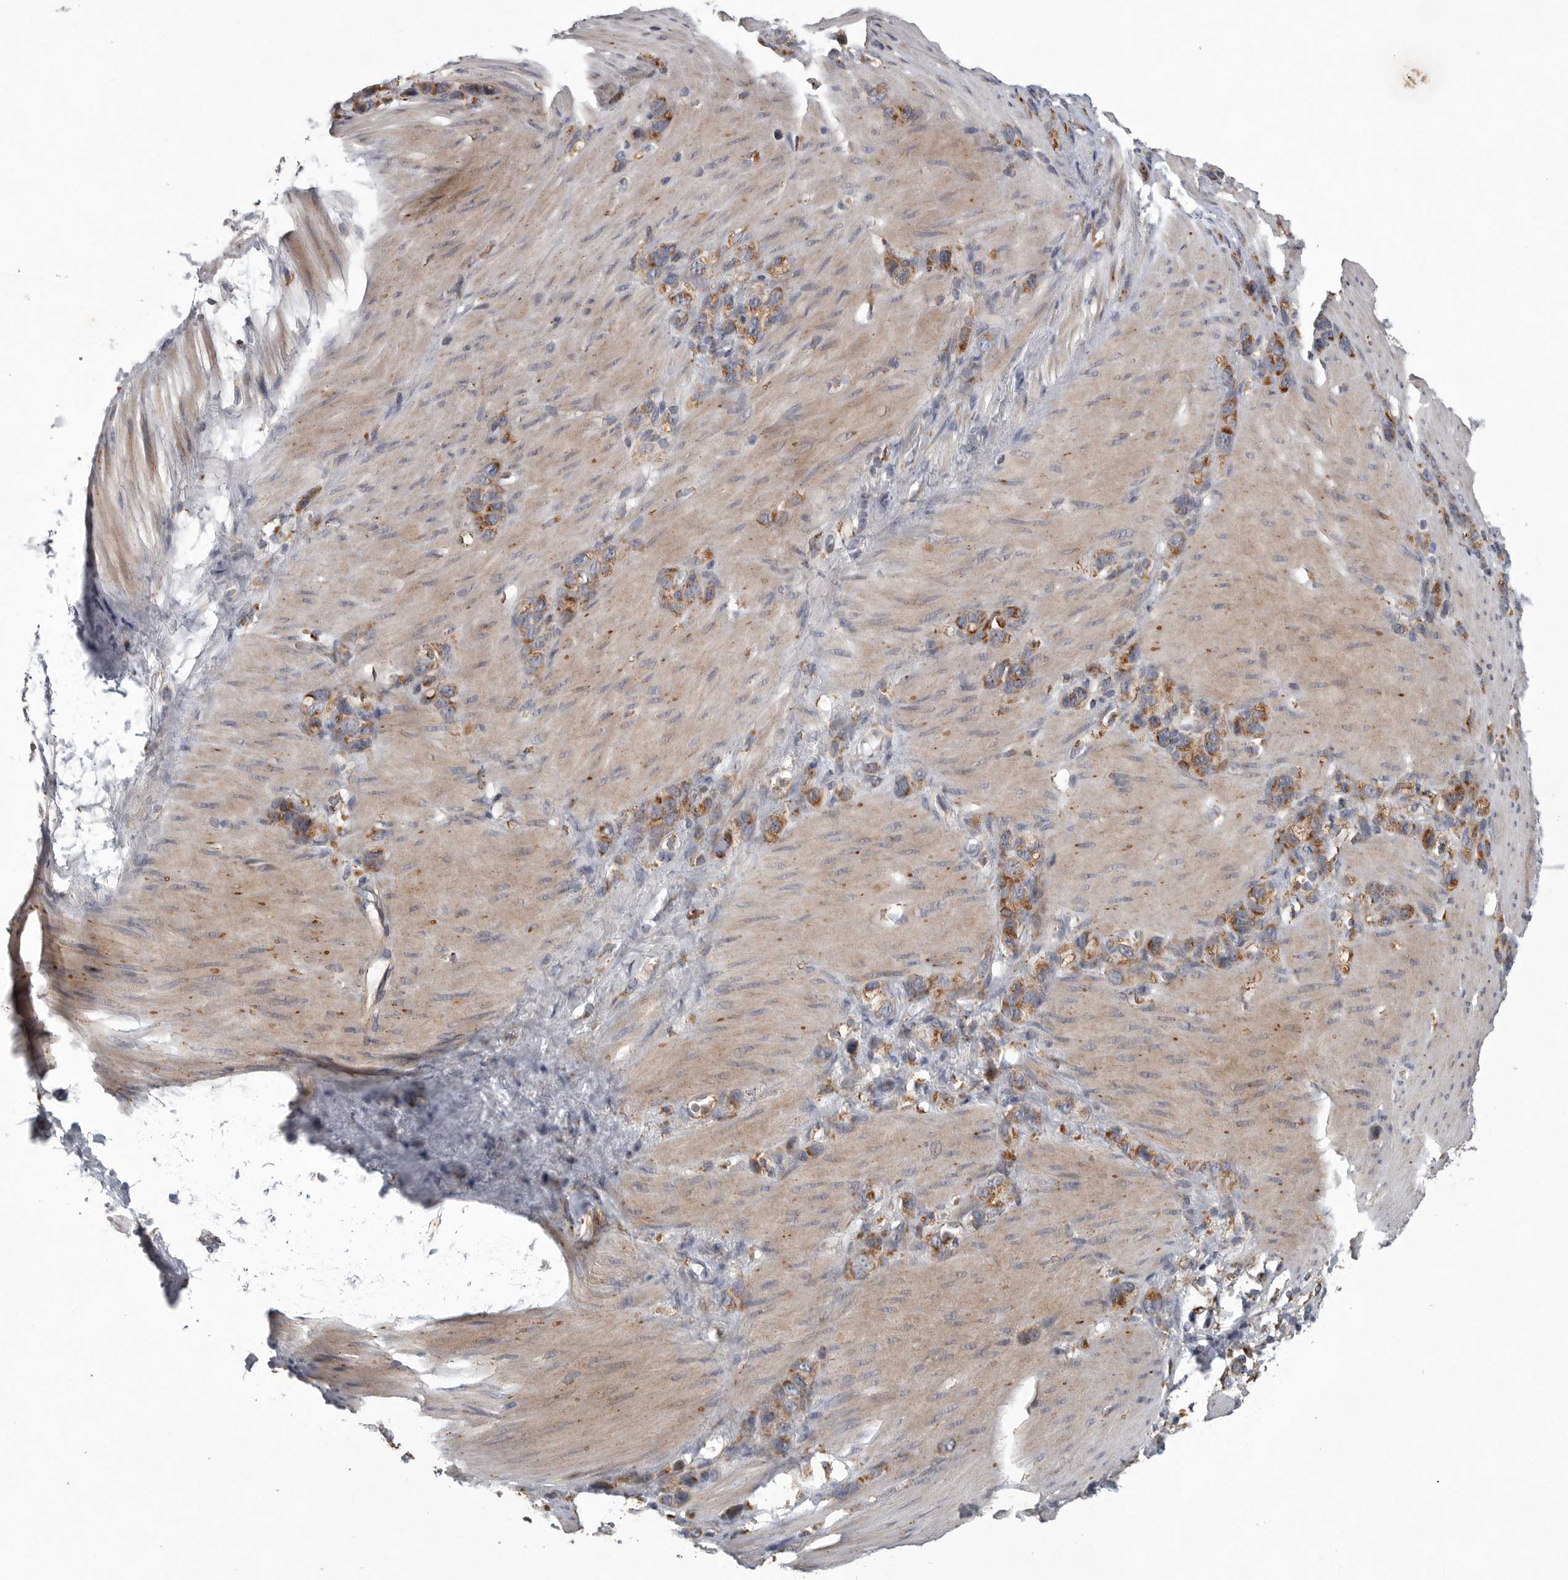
{"staining": {"intensity": "moderate", "quantity": ">75%", "location": "cytoplasmic/membranous"}, "tissue": "stomach cancer", "cell_type": "Tumor cells", "image_type": "cancer", "snomed": [{"axis": "morphology", "description": "Normal tissue, NOS"}, {"axis": "morphology", "description": "Adenocarcinoma, NOS"}, {"axis": "morphology", "description": "Adenocarcinoma, High grade"}, {"axis": "topography", "description": "Stomach, upper"}, {"axis": "topography", "description": "Stomach"}], "caption": "Immunohistochemical staining of human stomach cancer (high-grade adenocarcinoma) displays moderate cytoplasmic/membranous protein positivity in about >75% of tumor cells.", "gene": "LAMTOR3", "patient": {"sex": "female", "age": 65}}